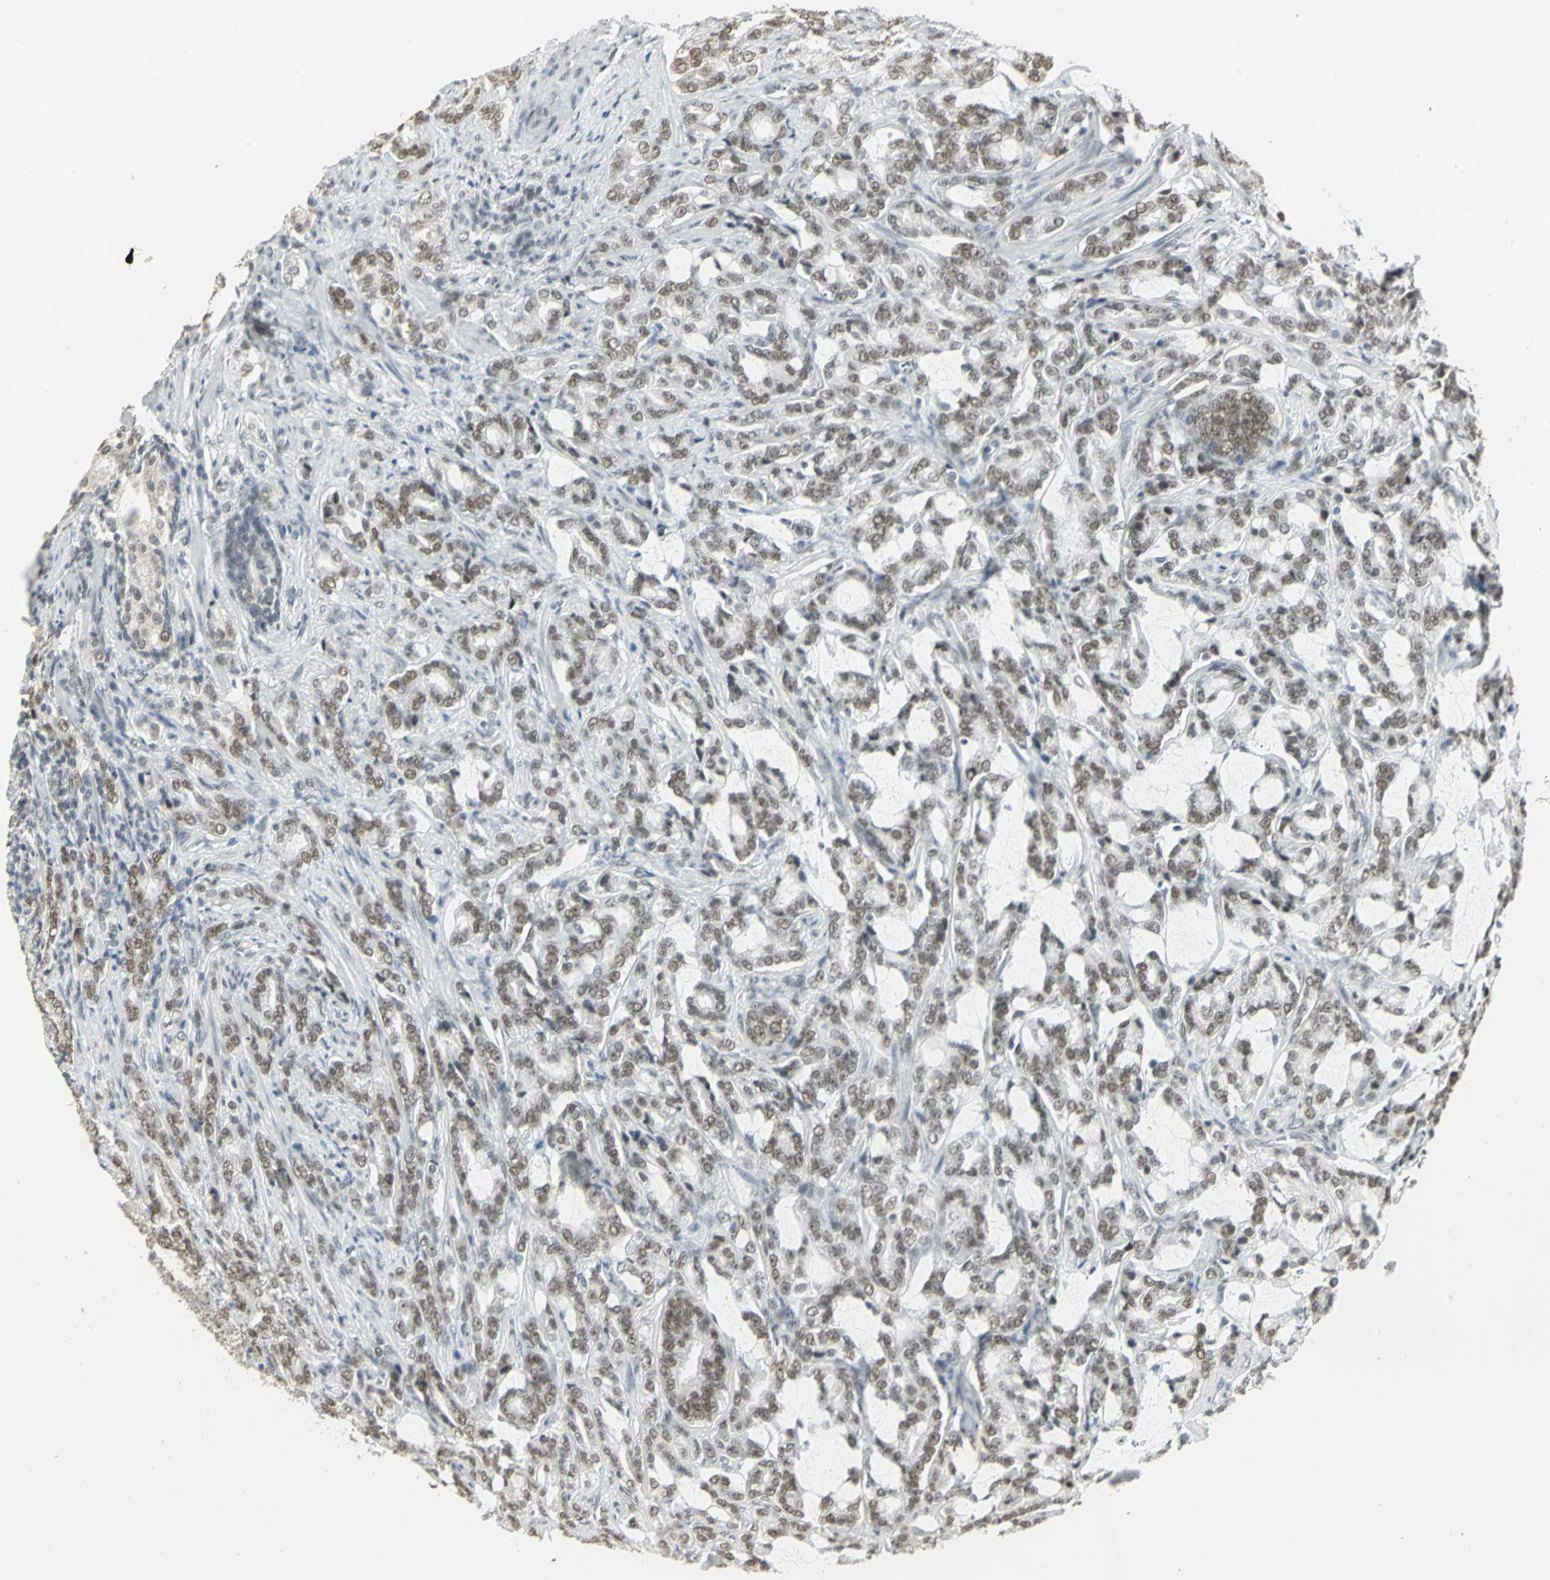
{"staining": {"intensity": "moderate", "quantity": ">75%", "location": "nuclear"}, "tissue": "prostate cancer", "cell_type": "Tumor cells", "image_type": "cancer", "snomed": [{"axis": "morphology", "description": "Adenocarcinoma, Low grade"}, {"axis": "topography", "description": "Prostate"}], "caption": "There is medium levels of moderate nuclear expression in tumor cells of prostate cancer (adenocarcinoma (low-grade)), as demonstrated by immunohistochemical staining (brown color).", "gene": "CBX3", "patient": {"sex": "male", "age": 58}}